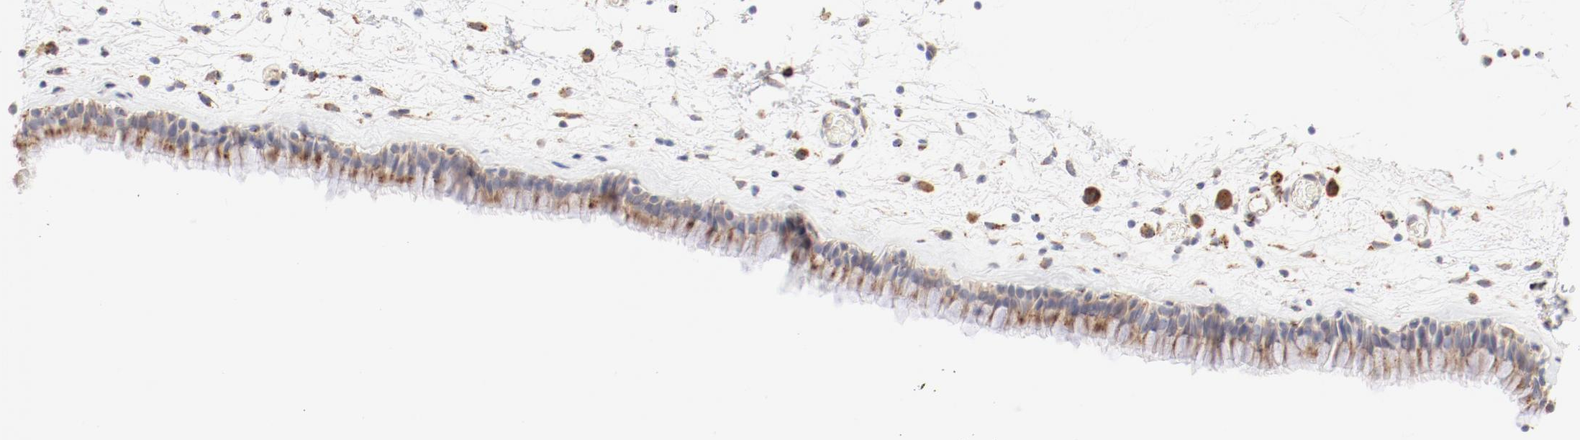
{"staining": {"intensity": "moderate", "quantity": ">75%", "location": "cytoplasmic/membranous"}, "tissue": "nasopharynx", "cell_type": "Respiratory epithelial cells", "image_type": "normal", "snomed": [{"axis": "morphology", "description": "Normal tissue, NOS"}, {"axis": "morphology", "description": "Inflammation, NOS"}, {"axis": "topography", "description": "Nasopharynx"}], "caption": "High-power microscopy captured an immunohistochemistry (IHC) histopathology image of unremarkable nasopharynx, revealing moderate cytoplasmic/membranous expression in about >75% of respiratory epithelial cells. (Brightfield microscopy of DAB IHC at high magnification).", "gene": "CTSH", "patient": {"sex": "male", "age": 48}}